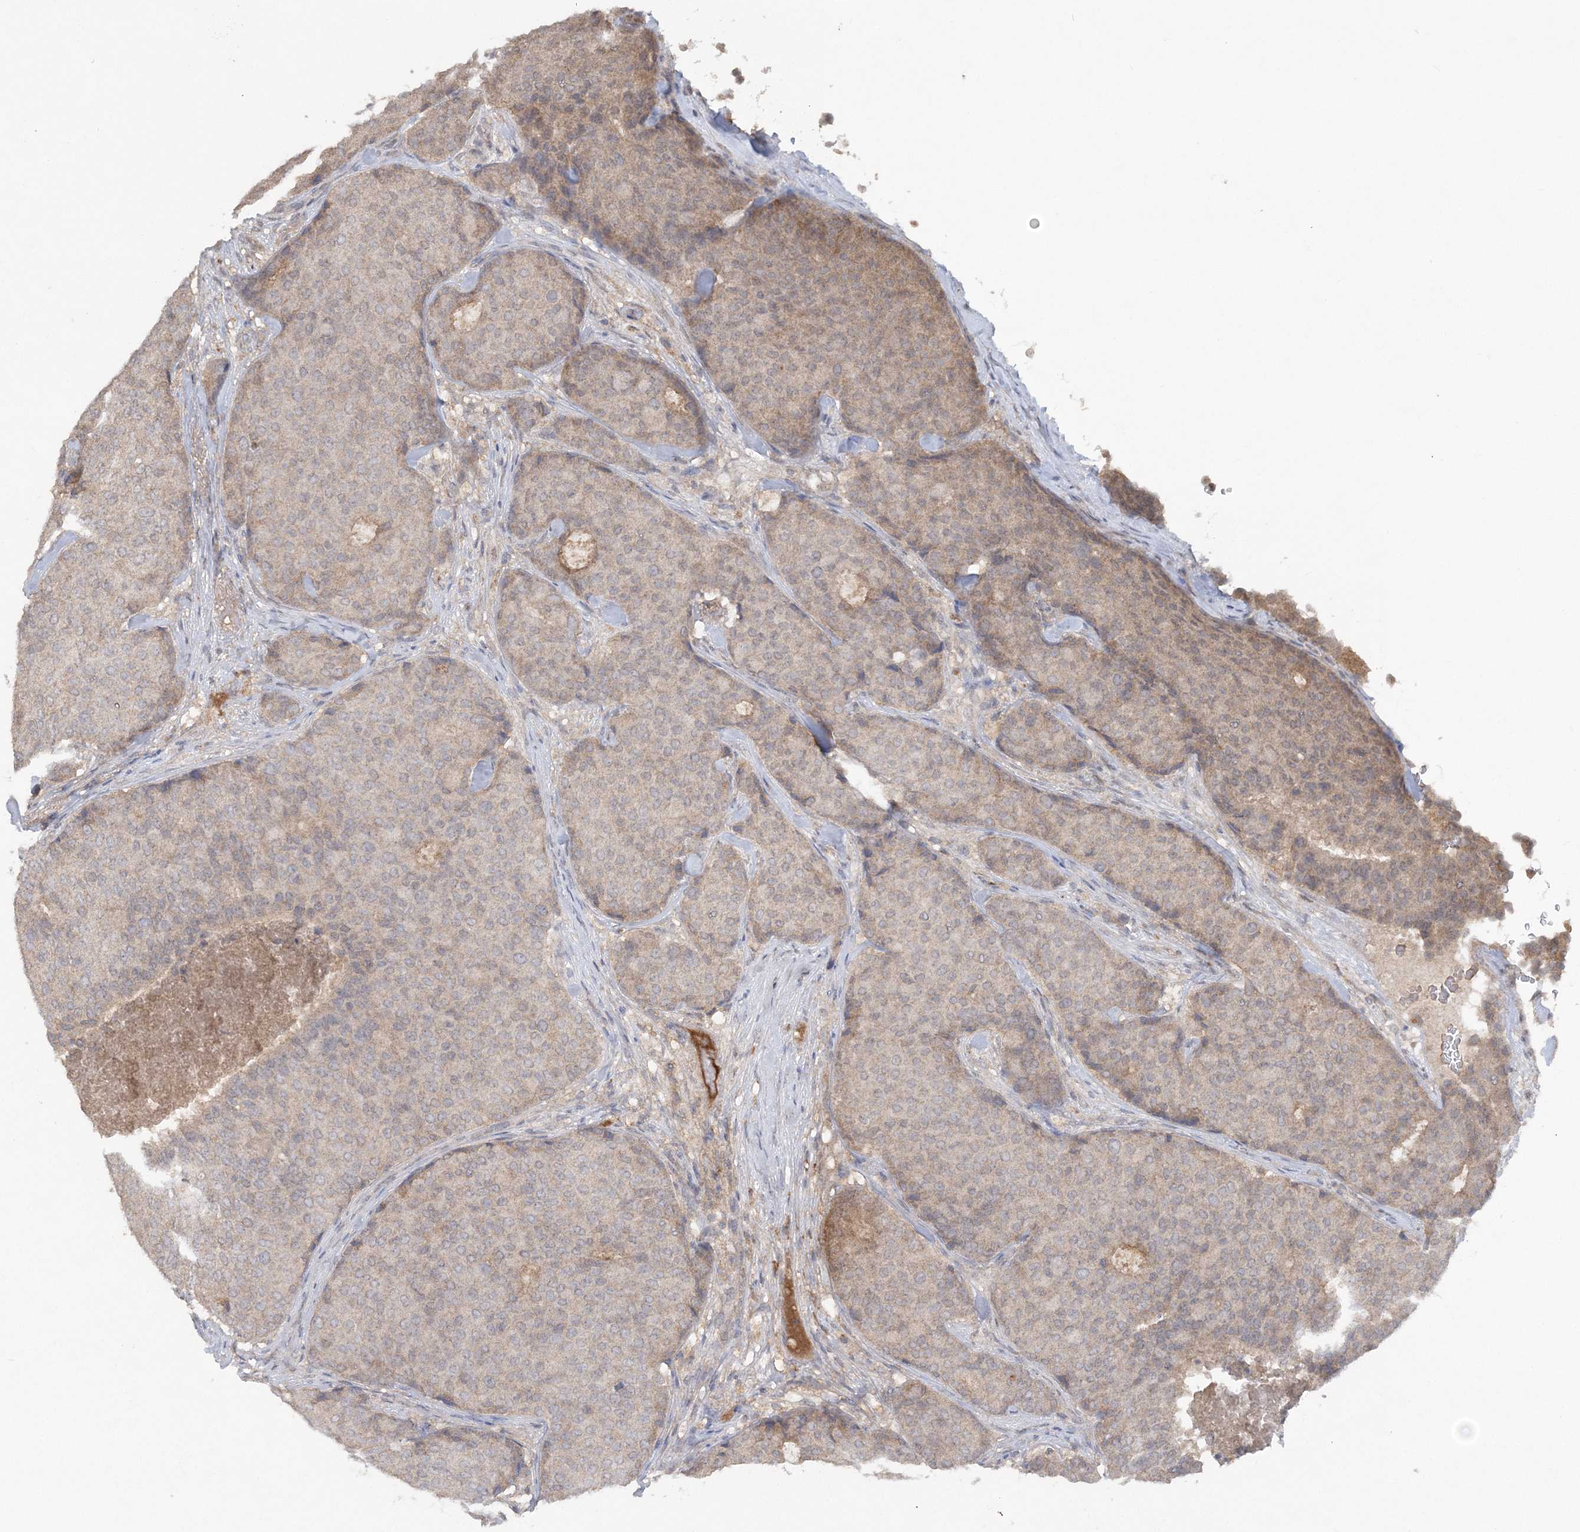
{"staining": {"intensity": "weak", "quantity": "<25%", "location": "cytoplasmic/membranous"}, "tissue": "breast cancer", "cell_type": "Tumor cells", "image_type": "cancer", "snomed": [{"axis": "morphology", "description": "Duct carcinoma"}, {"axis": "topography", "description": "Breast"}], "caption": "Tumor cells are negative for protein expression in human breast infiltrating ductal carcinoma. (DAB immunohistochemistry, high magnification).", "gene": "C1RL", "patient": {"sex": "female", "age": 75}}